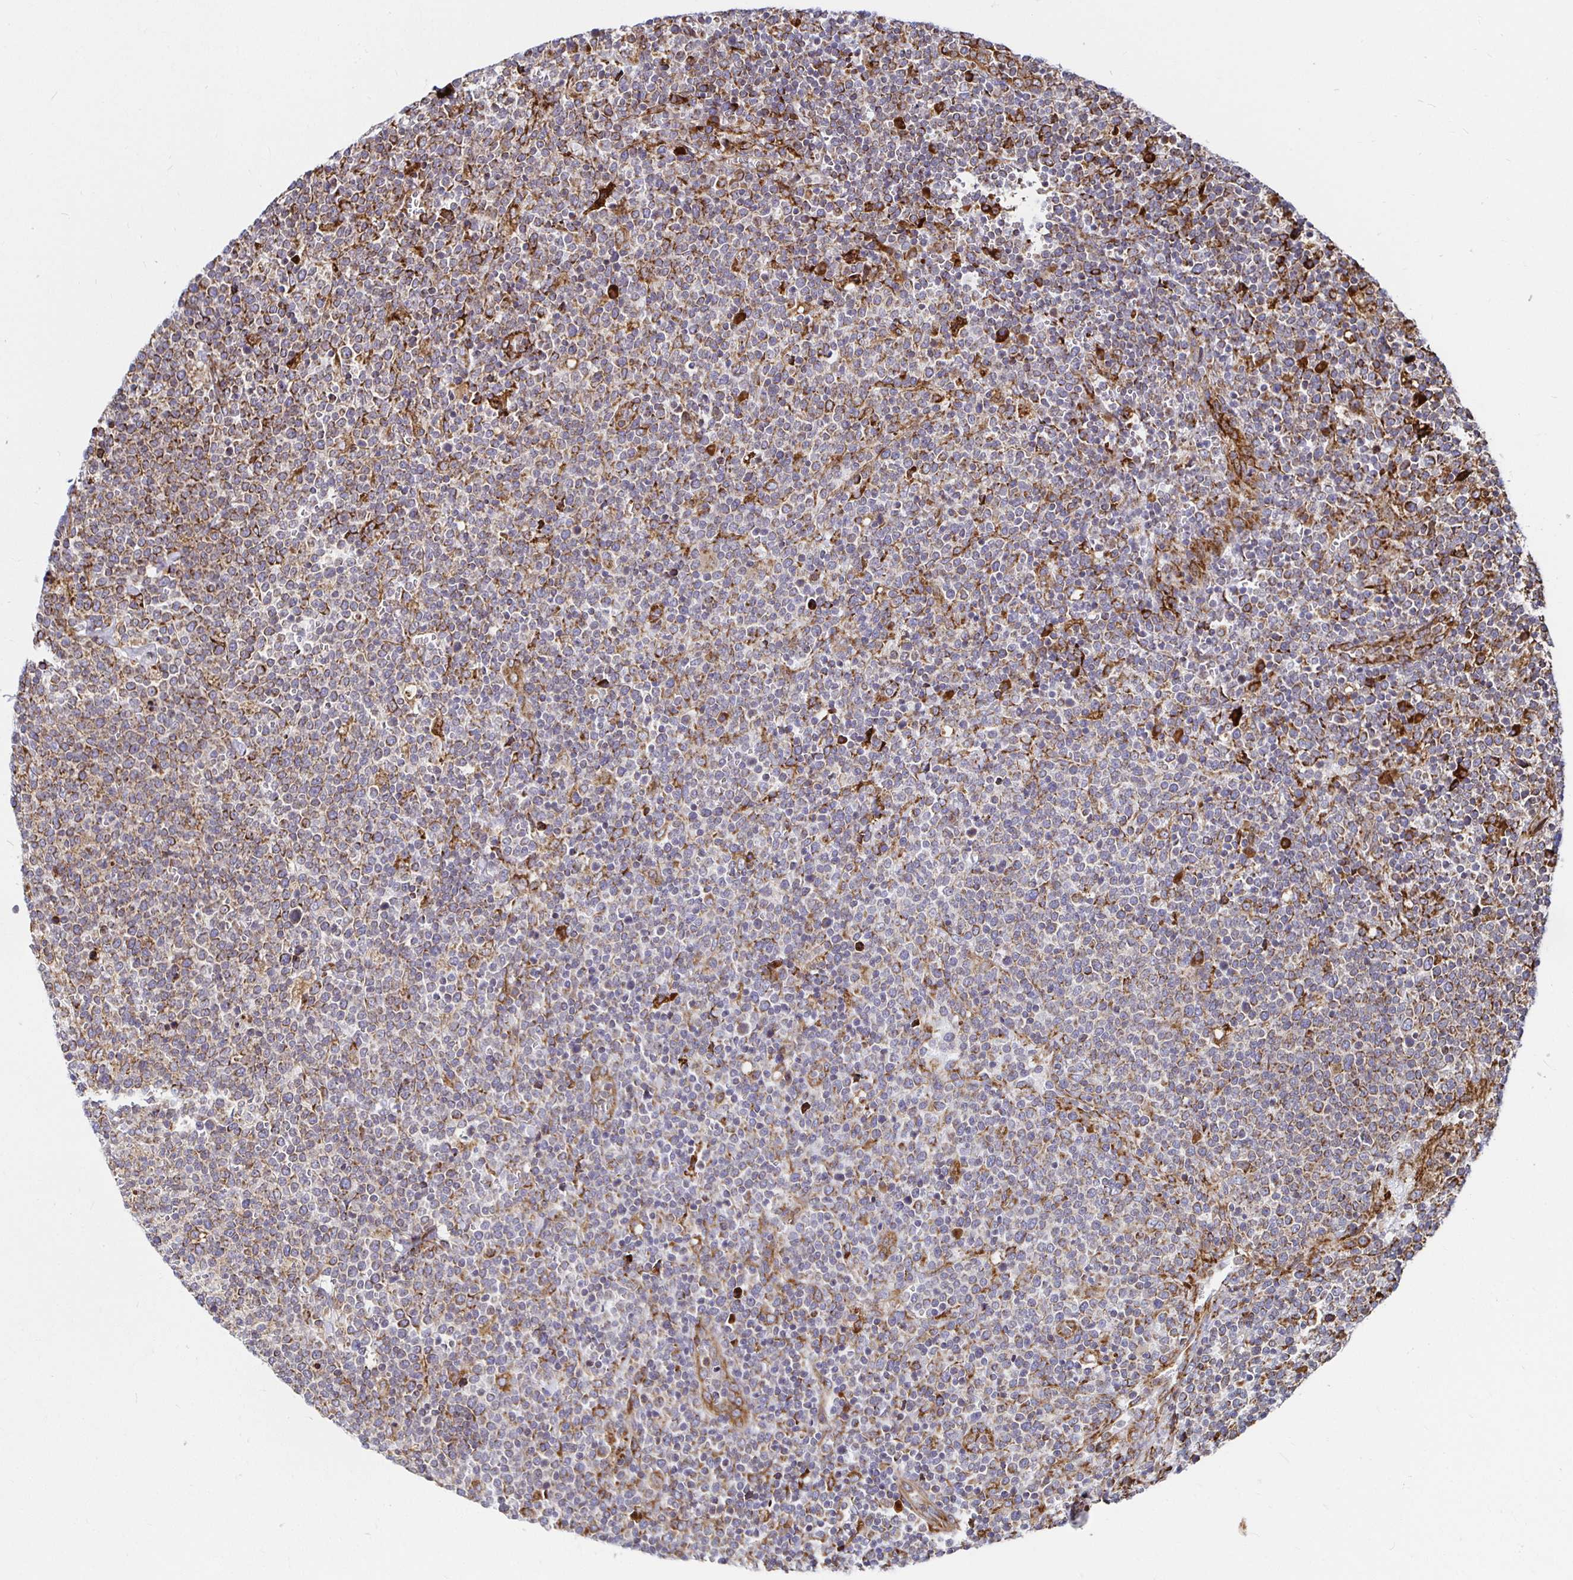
{"staining": {"intensity": "moderate", "quantity": "<25%", "location": "cytoplasmic/membranous"}, "tissue": "lymphoma", "cell_type": "Tumor cells", "image_type": "cancer", "snomed": [{"axis": "morphology", "description": "Malignant lymphoma, non-Hodgkin's type, High grade"}, {"axis": "topography", "description": "Lymph node"}], "caption": "Lymphoma stained for a protein (brown) demonstrates moderate cytoplasmic/membranous positive positivity in approximately <25% of tumor cells.", "gene": "SMYD3", "patient": {"sex": "male", "age": 61}}